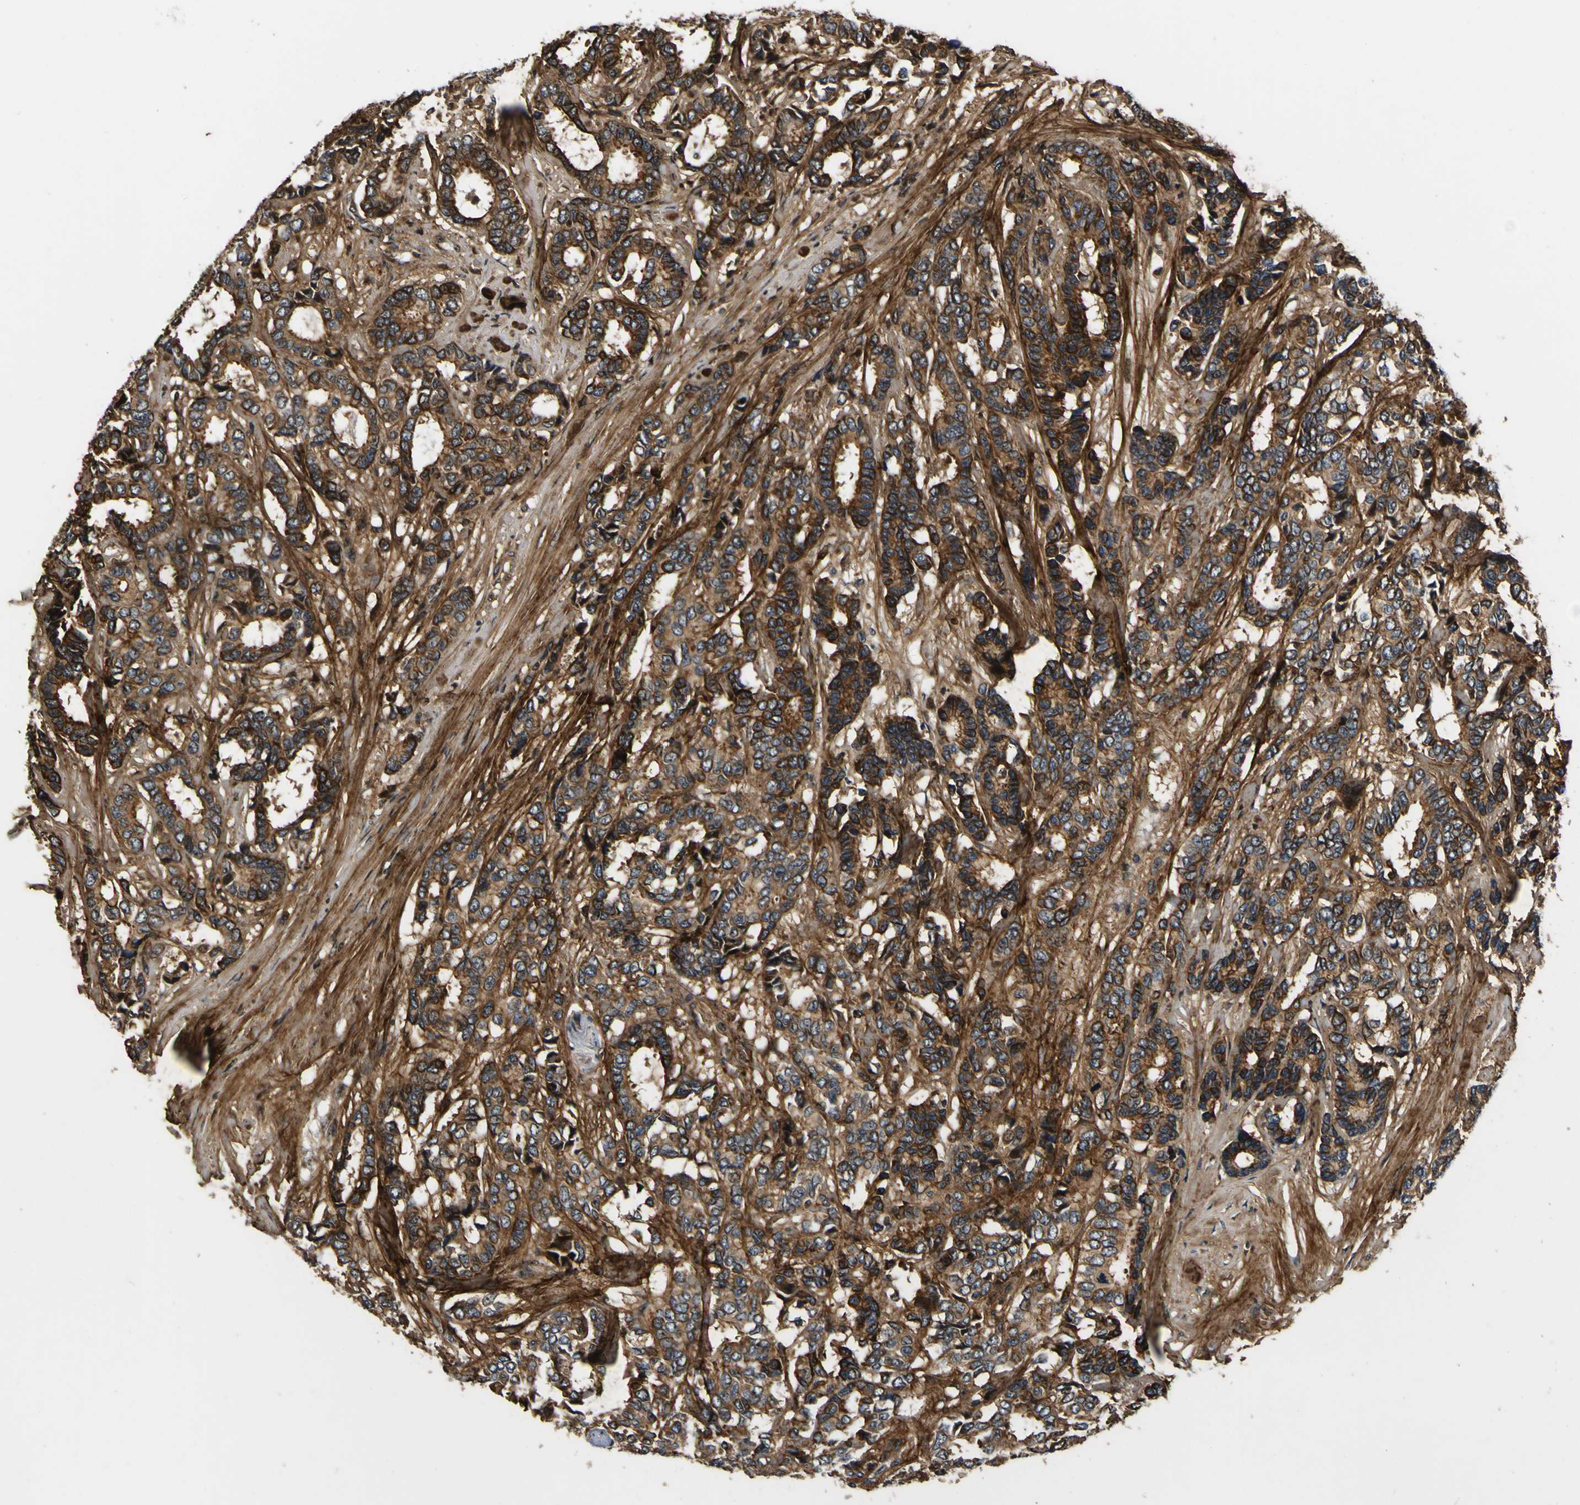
{"staining": {"intensity": "strong", "quantity": ">75%", "location": "cytoplasmic/membranous"}, "tissue": "breast cancer", "cell_type": "Tumor cells", "image_type": "cancer", "snomed": [{"axis": "morphology", "description": "Duct carcinoma"}, {"axis": "topography", "description": "Breast"}], "caption": "Intraductal carcinoma (breast) stained with a brown dye reveals strong cytoplasmic/membranous positive positivity in approximately >75% of tumor cells.", "gene": "LRP4", "patient": {"sex": "female", "age": 87}}